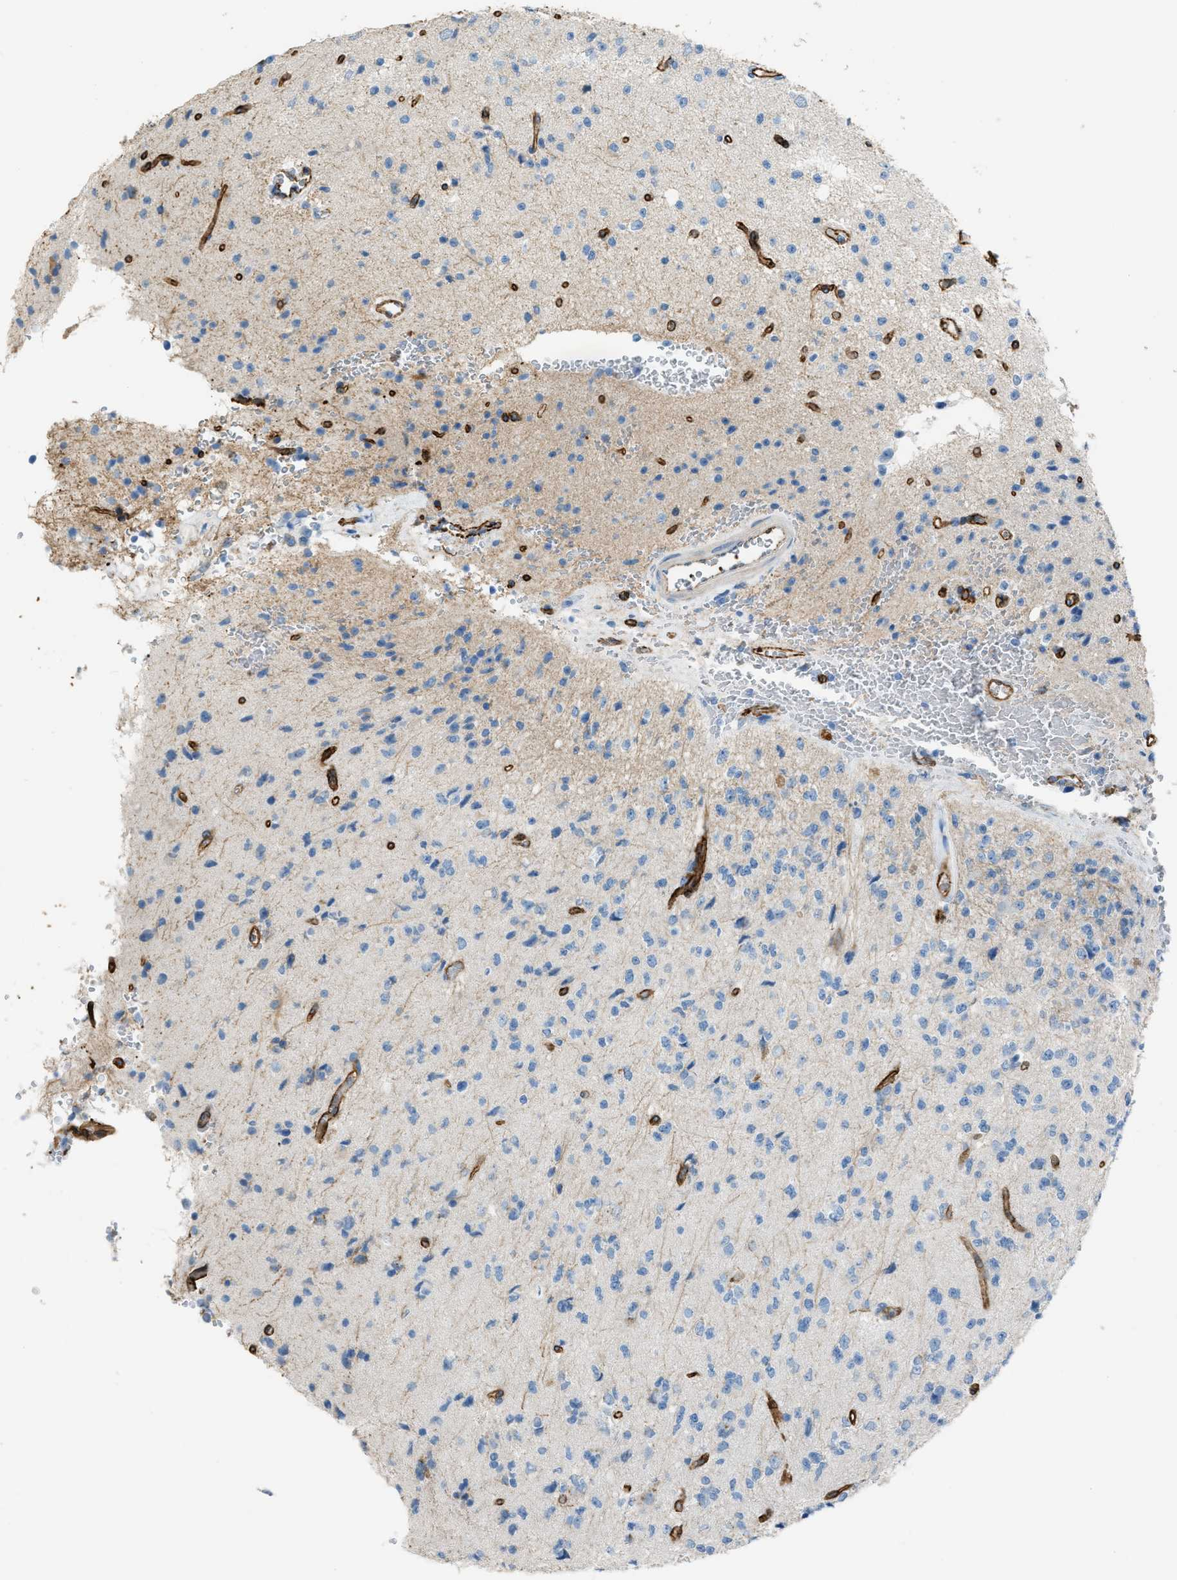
{"staining": {"intensity": "negative", "quantity": "none", "location": "none"}, "tissue": "glioma", "cell_type": "Tumor cells", "image_type": "cancer", "snomed": [{"axis": "morphology", "description": "Glioma, malignant, High grade"}, {"axis": "topography", "description": "pancreas cauda"}], "caption": "The immunohistochemistry (IHC) image has no significant staining in tumor cells of high-grade glioma (malignant) tissue.", "gene": "SLC22A15", "patient": {"sex": "male", "age": 60}}